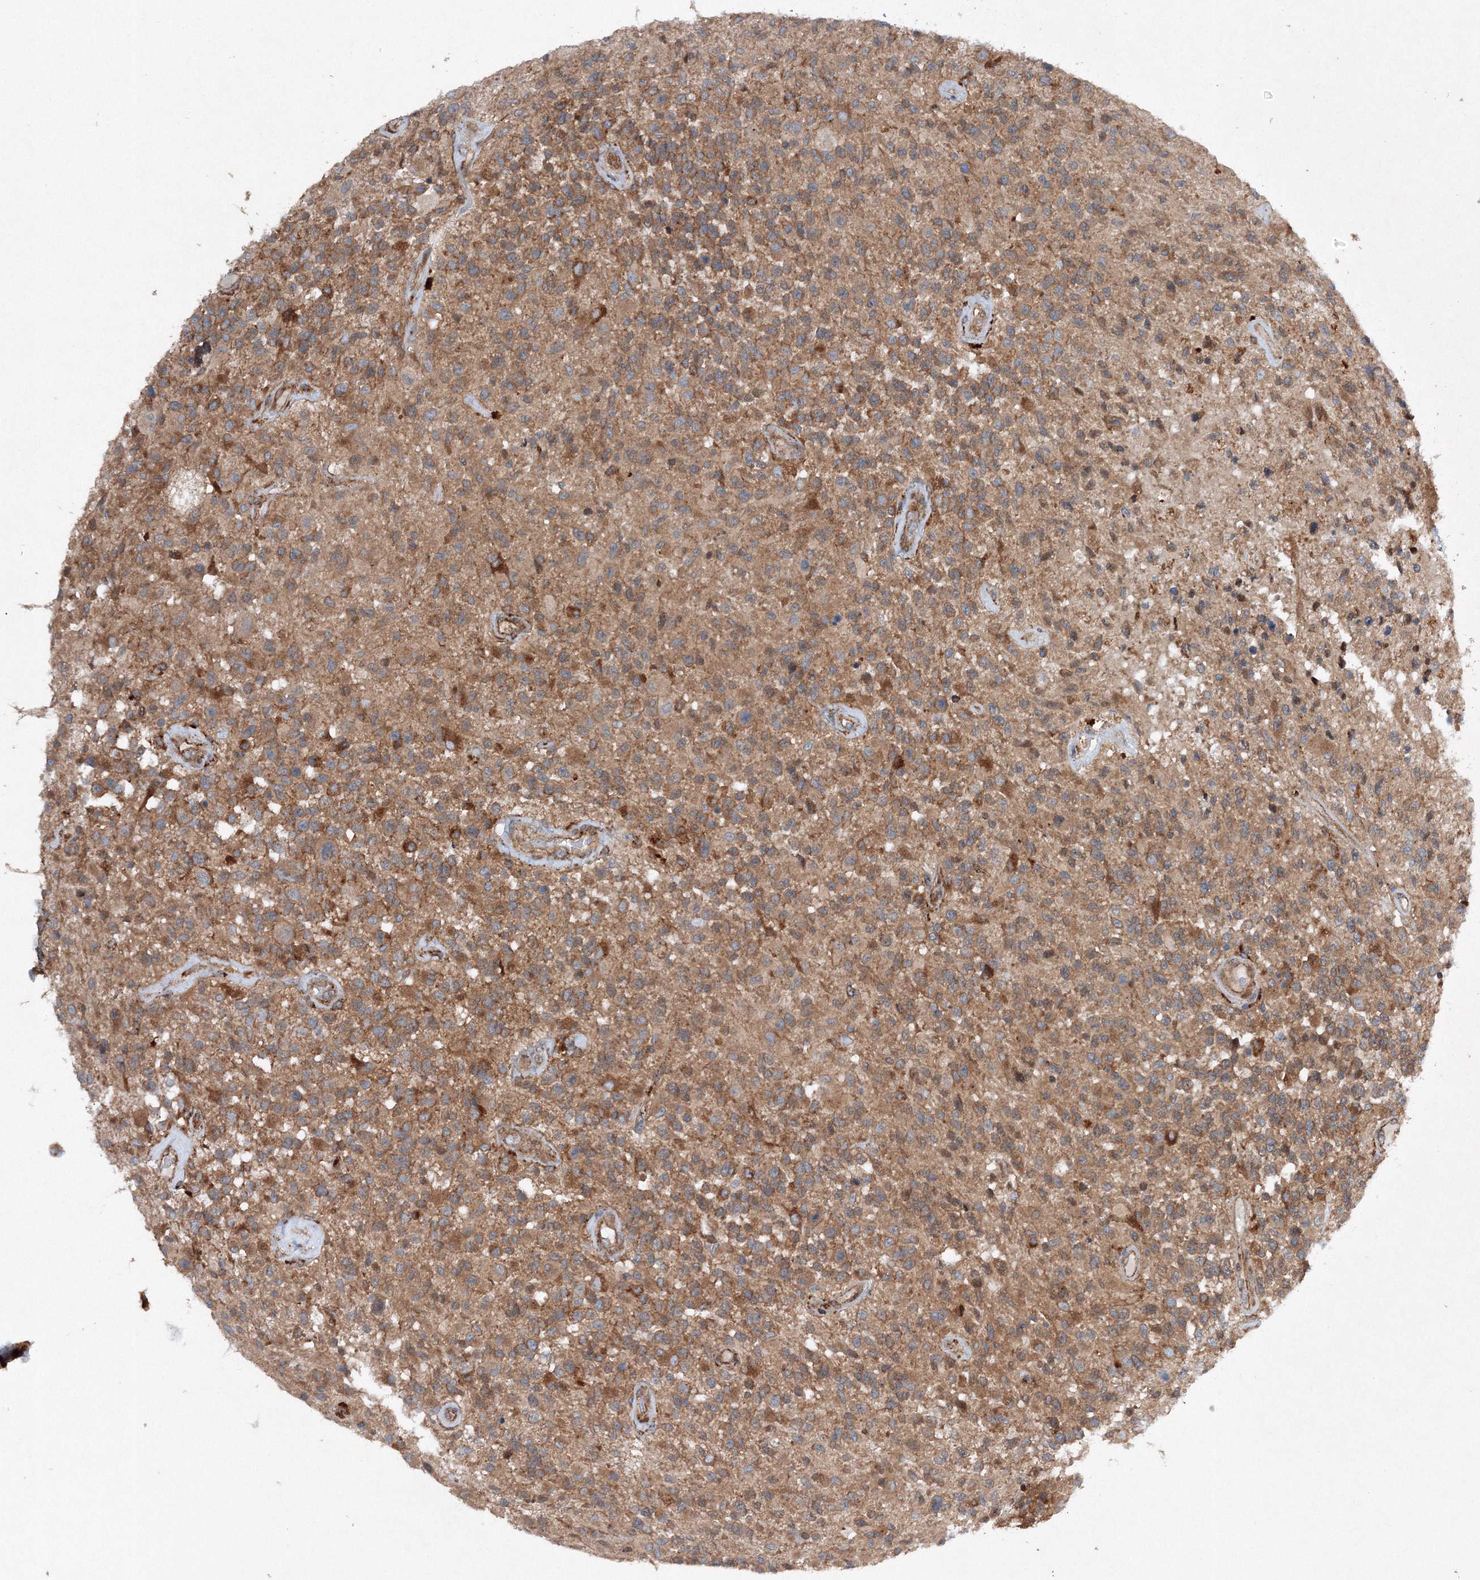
{"staining": {"intensity": "moderate", "quantity": ">75%", "location": "cytoplasmic/membranous"}, "tissue": "glioma", "cell_type": "Tumor cells", "image_type": "cancer", "snomed": [{"axis": "morphology", "description": "Glioma, malignant, High grade"}, {"axis": "morphology", "description": "Glioblastoma, NOS"}, {"axis": "topography", "description": "Brain"}], "caption": "The histopathology image reveals staining of glioblastoma, revealing moderate cytoplasmic/membranous protein expression (brown color) within tumor cells.", "gene": "SLC36A1", "patient": {"sex": "male", "age": 60}}